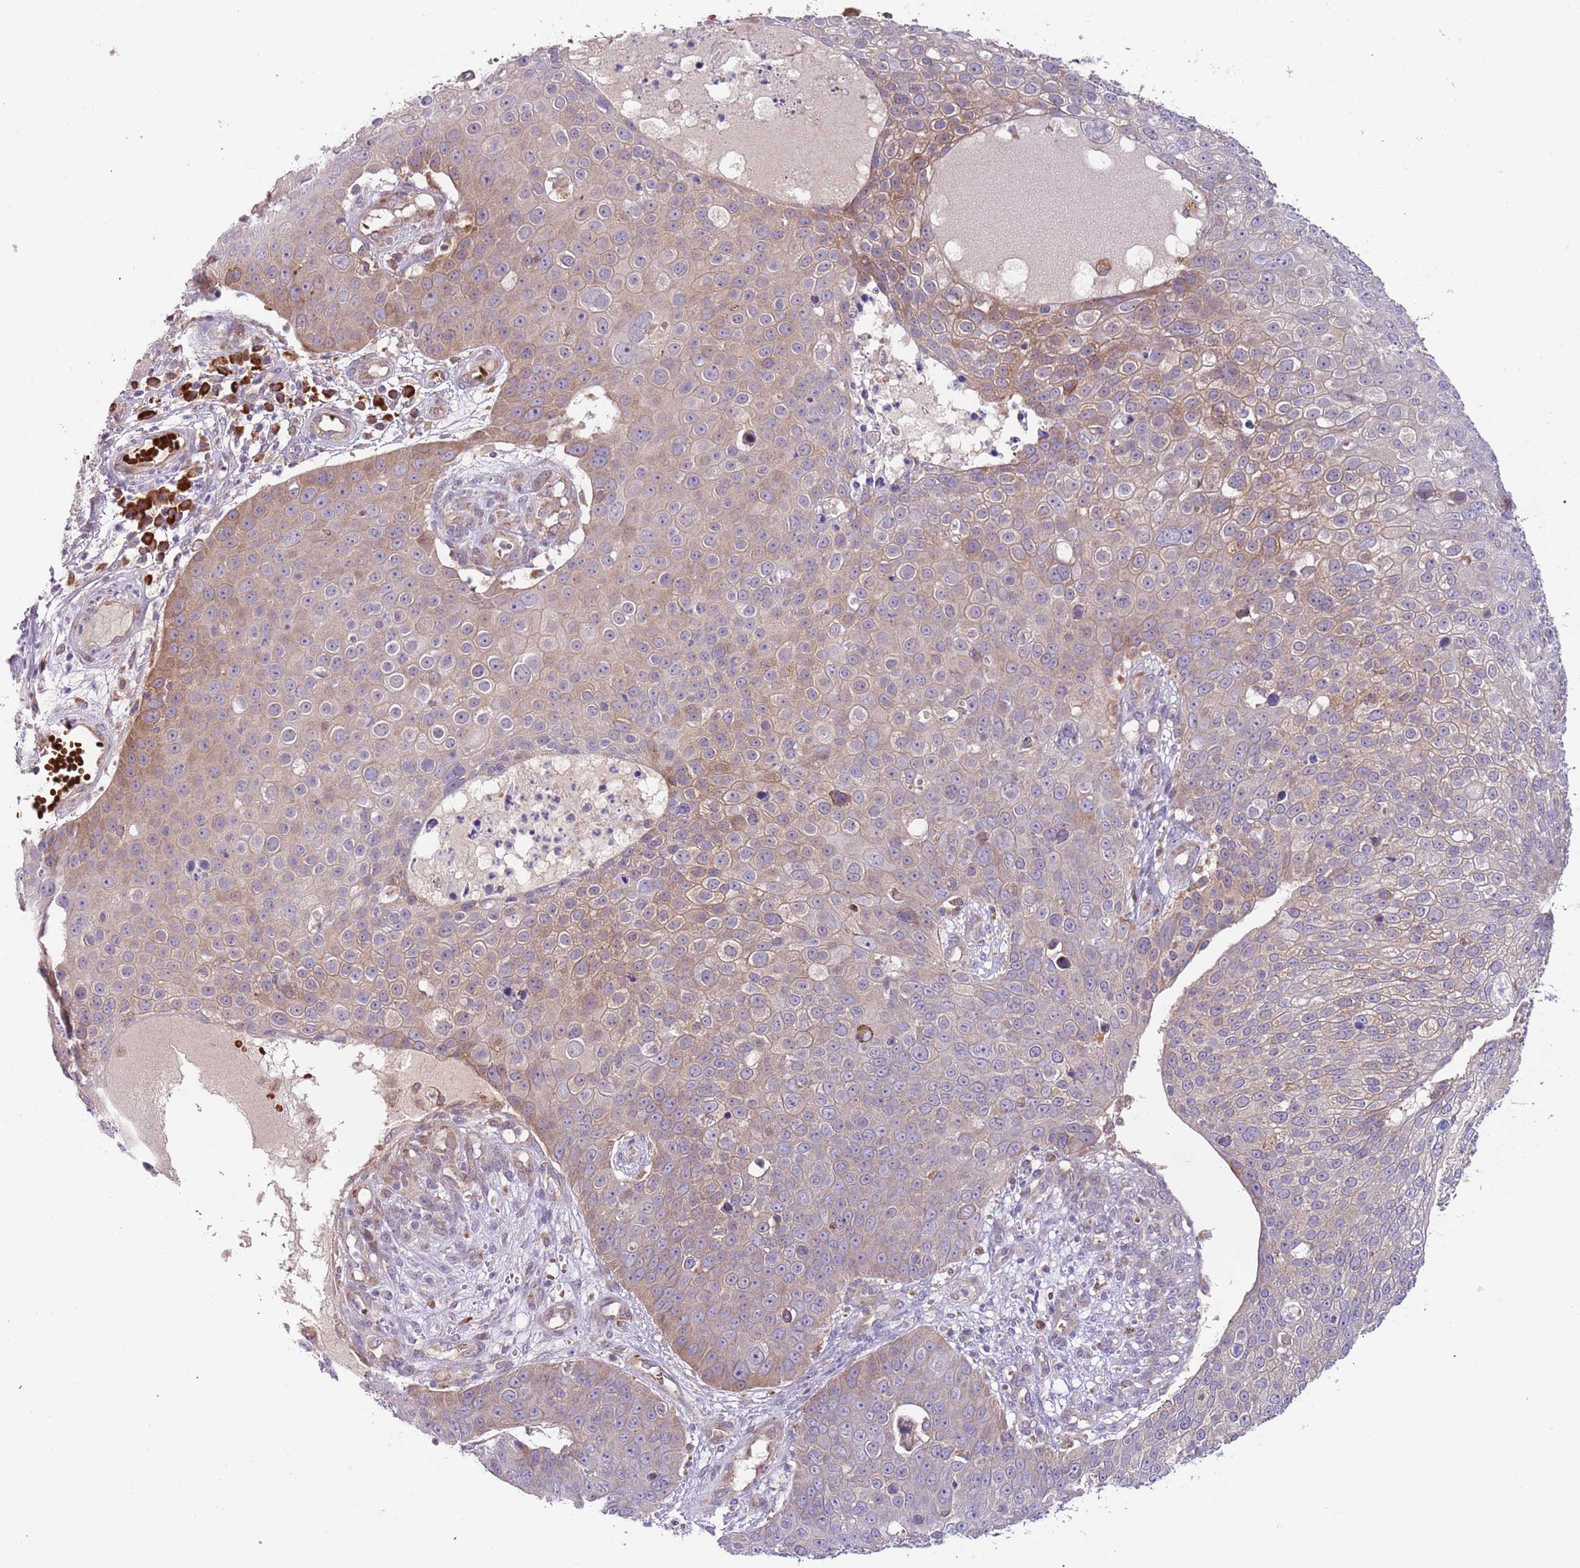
{"staining": {"intensity": "moderate", "quantity": "25%-75%", "location": "cytoplasmic/membranous"}, "tissue": "skin cancer", "cell_type": "Tumor cells", "image_type": "cancer", "snomed": [{"axis": "morphology", "description": "Squamous cell carcinoma, NOS"}, {"axis": "topography", "description": "Skin"}], "caption": "Immunohistochemistry histopathology image of skin squamous cell carcinoma stained for a protein (brown), which reveals medium levels of moderate cytoplasmic/membranous expression in about 25%-75% of tumor cells.", "gene": "VWCE", "patient": {"sex": "male", "age": 71}}